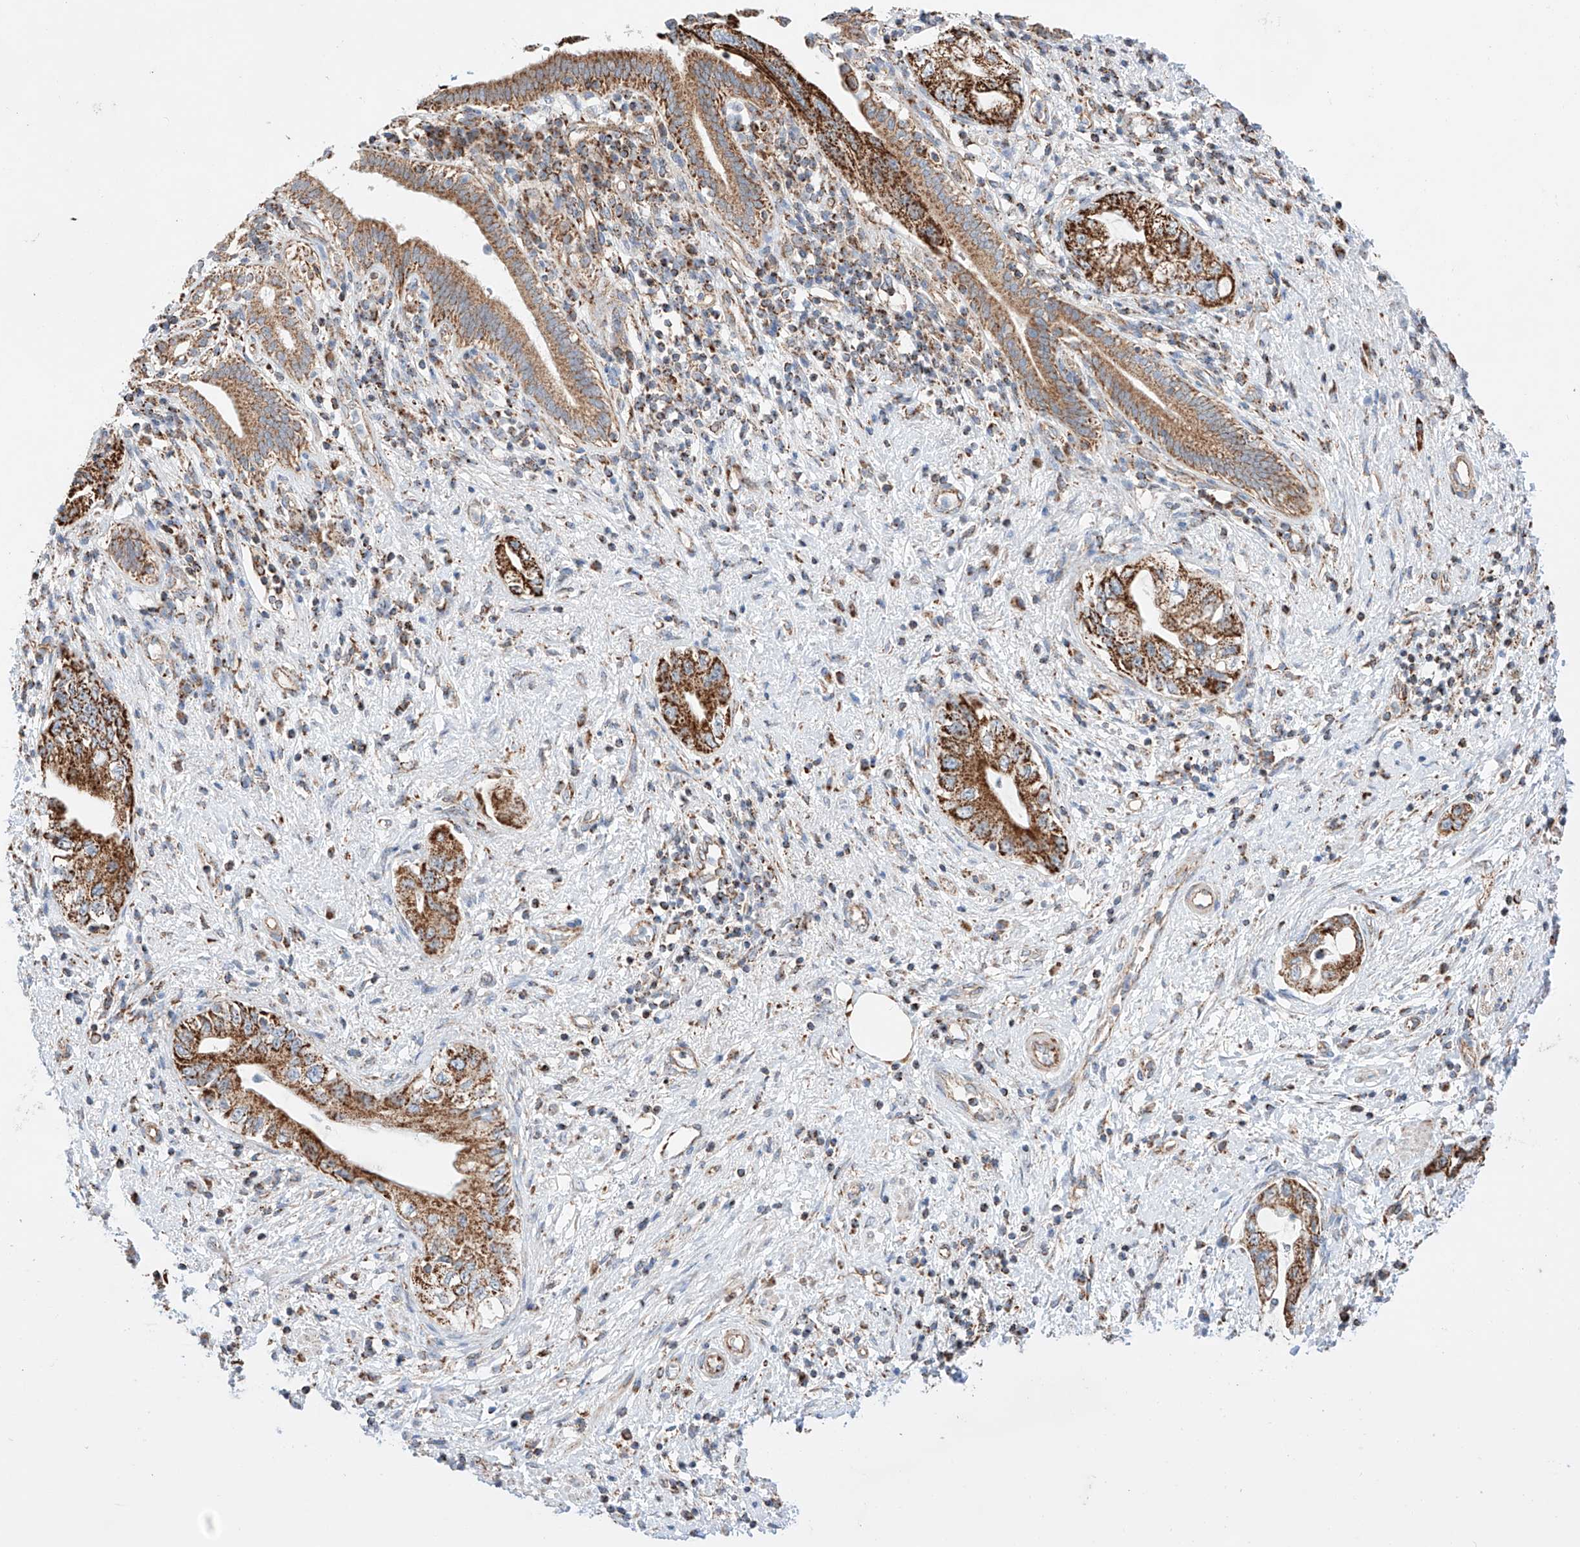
{"staining": {"intensity": "strong", "quantity": ">75%", "location": "cytoplasmic/membranous"}, "tissue": "pancreatic cancer", "cell_type": "Tumor cells", "image_type": "cancer", "snomed": [{"axis": "morphology", "description": "Adenocarcinoma, NOS"}, {"axis": "topography", "description": "Pancreas"}], "caption": "The immunohistochemical stain labels strong cytoplasmic/membranous expression in tumor cells of adenocarcinoma (pancreatic) tissue.", "gene": "KTI12", "patient": {"sex": "female", "age": 73}}